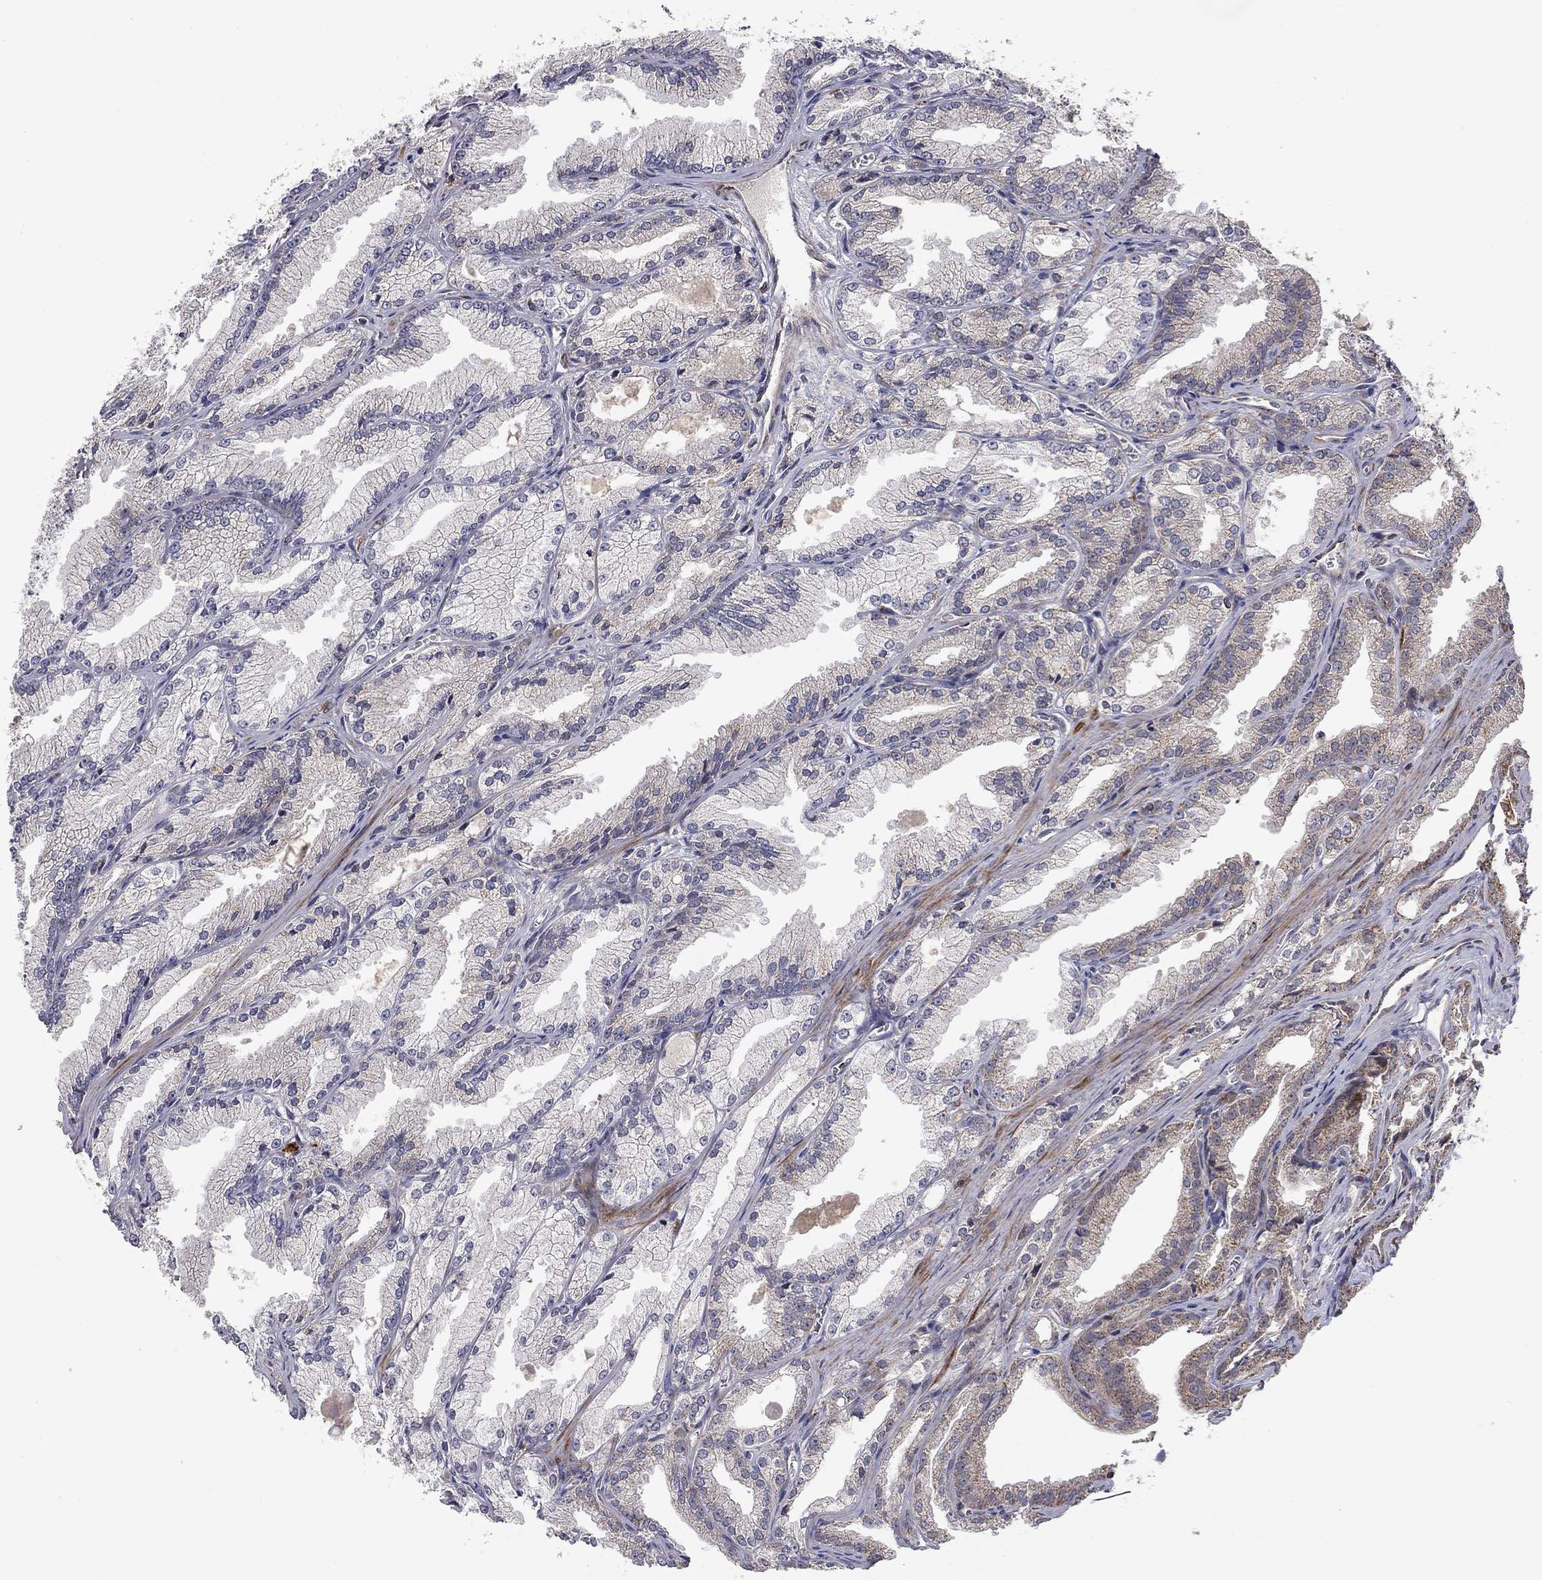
{"staining": {"intensity": "weak", "quantity": "<25%", "location": "cytoplasmic/membranous"}, "tissue": "prostate cancer", "cell_type": "Tumor cells", "image_type": "cancer", "snomed": [{"axis": "morphology", "description": "Adenocarcinoma, NOS"}, {"axis": "morphology", "description": "Adenocarcinoma, High grade"}, {"axis": "topography", "description": "Prostate"}], "caption": "This micrograph is of prostate high-grade adenocarcinoma stained with IHC to label a protein in brown with the nuclei are counter-stained blue. There is no staining in tumor cells.", "gene": "IDS", "patient": {"sex": "male", "age": 70}}